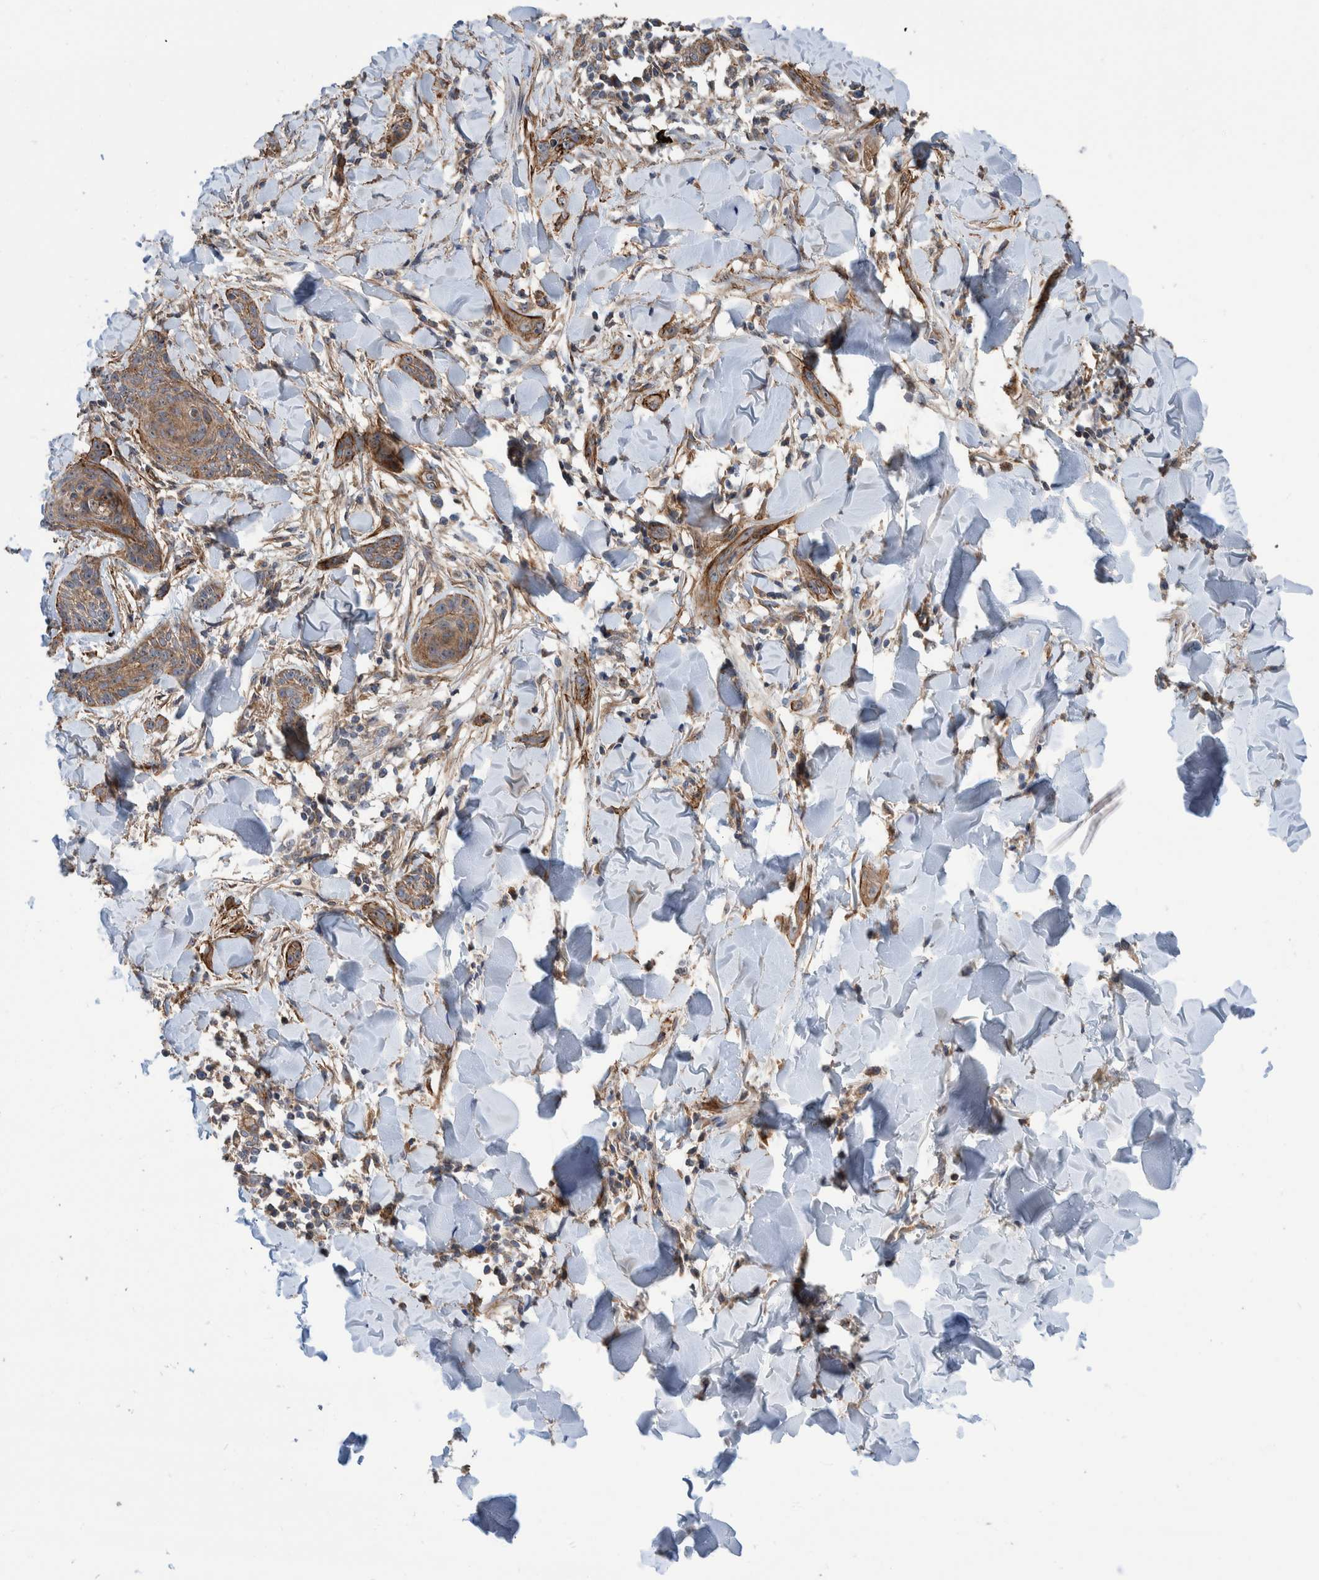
{"staining": {"intensity": "moderate", "quantity": ">75%", "location": "cytoplasmic/membranous"}, "tissue": "skin cancer", "cell_type": "Tumor cells", "image_type": "cancer", "snomed": [{"axis": "morphology", "description": "Basal cell carcinoma"}, {"axis": "topography", "description": "Skin"}], "caption": "Moderate cytoplasmic/membranous protein positivity is identified in about >75% of tumor cells in skin cancer (basal cell carcinoma).", "gene": "SLC25A10", "patient": {"sex": "female", "age": 59}}